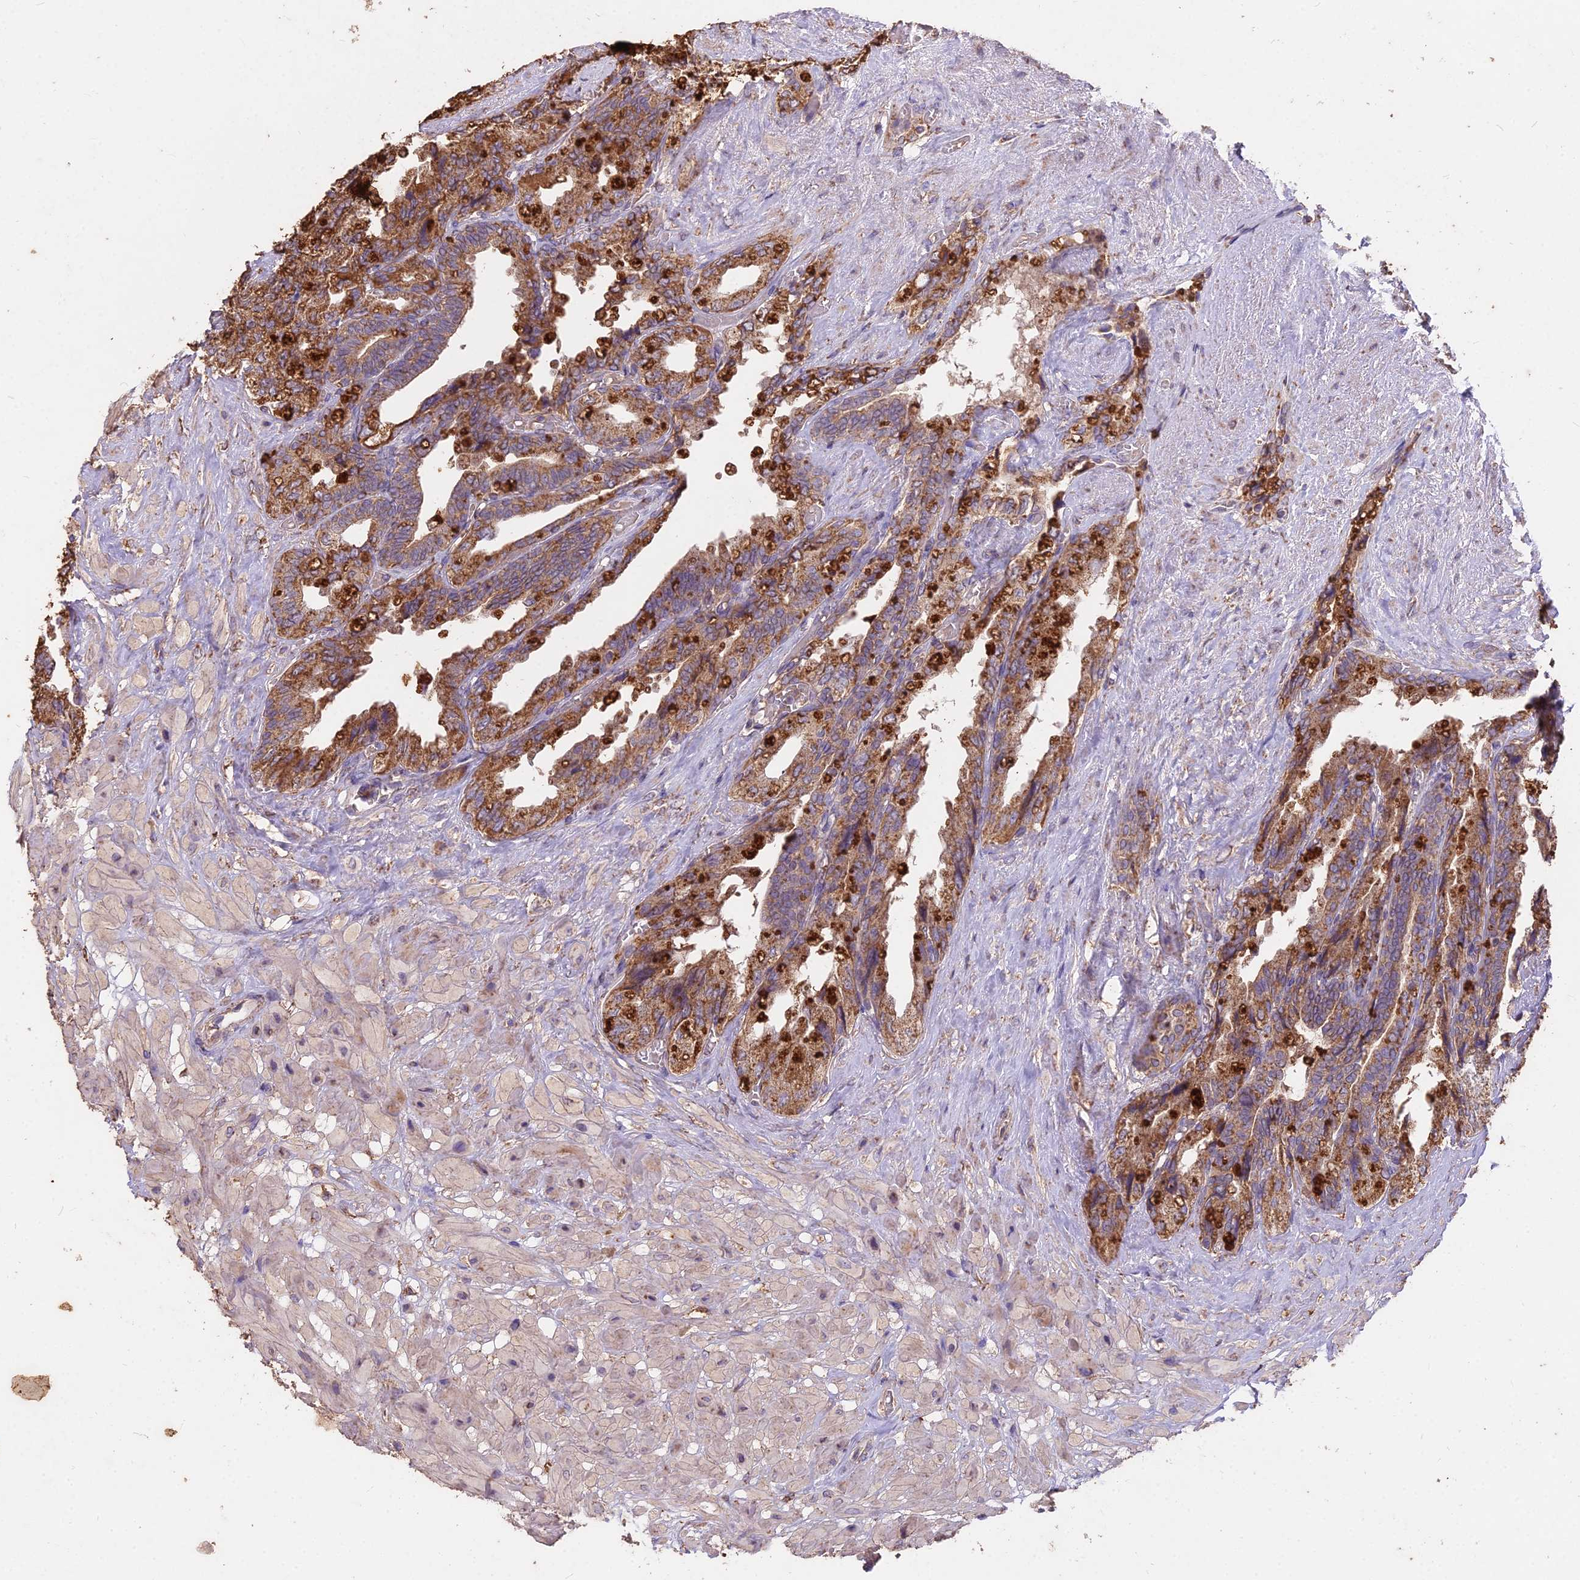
{"staining": {"intensity": "moderate", "quantity": ">75%", "location": "cytoplasmic/membranous"}, "tissue": "seminal vesicle", "cell_type": "Glandular cells", "image_type": "normal", "snomed": [{"axis": "morphology", "description": "Normal tissue, NOS"}, {"axis": "topography", "description": "Seminal veicle"}, {"axis": "topography", "description": "Peripheral nerve tissue"}], "caption": "Immunohistochemistry (IHC) staining of normal seminal vesicle, which reveals medium levels of moderate cytoplasmic/membranous staining in approximately >75% of glandular cells indicating moderate cytoplasmic/membranous protein staining. The staining was performed using DAB (brown) for protein detection and nuclei were counterstained in hematoxylin (blue).", "gene": "CEMIP2", "patient": {"sex": "male", "age": 60}}